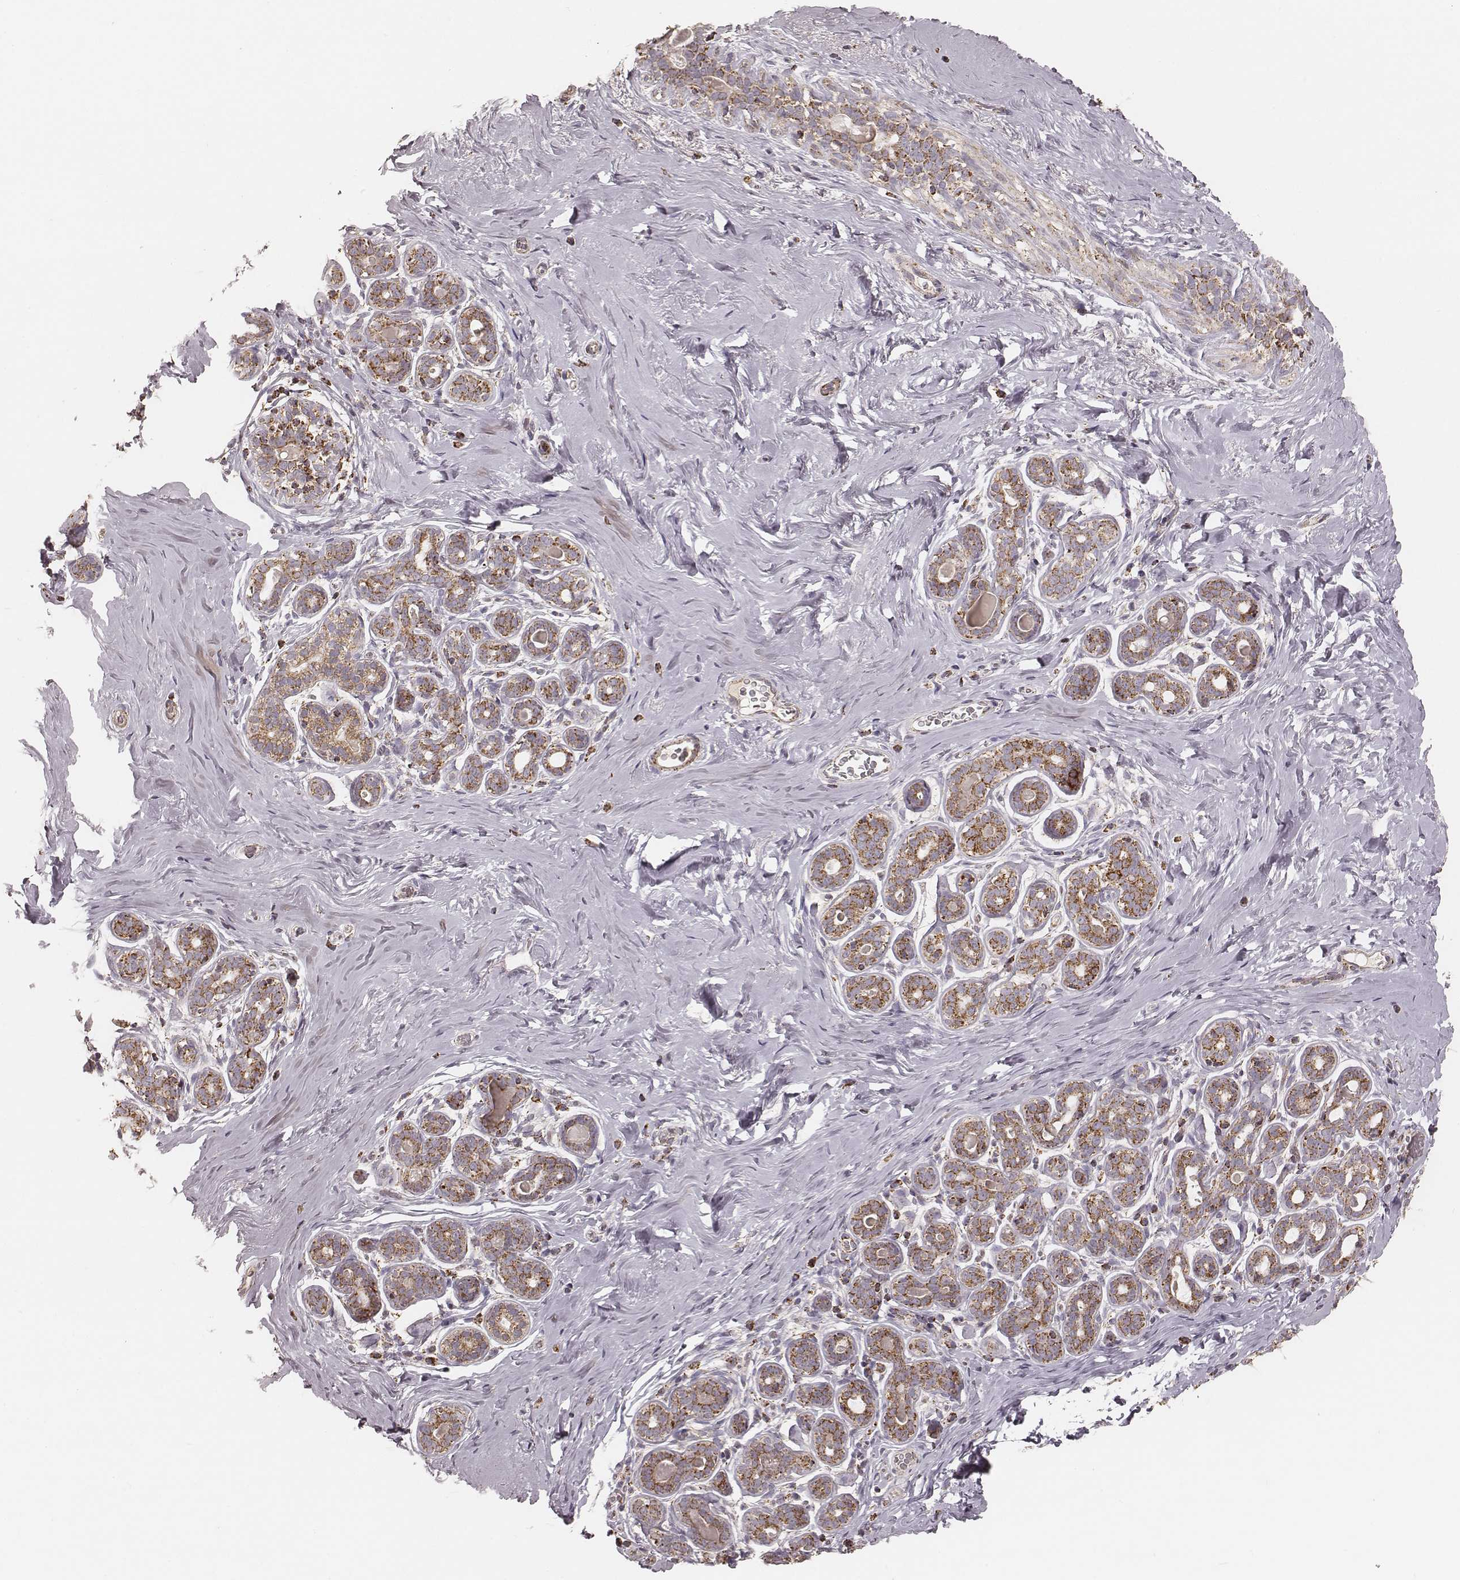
{"staining": {"intensity": "negative", "quantity": "none", "location": "none"}, "tissue": "breast", "cell_type": "Adipocytes", "image_type": "normal", "snomed": [{"axis": "morphology", "description": "Normal tissue, NOS"}, {"axis": "topography", "description": "Skin"}, {"axis": "topography", "description": "Breast"}], "caption": "Breast was stained to show a protein in brown. There is no significant expression in adipocytes. (DAB immunohistochemistry (IHC), high magnification).", "gene": "CS", "patient": {"sex": "female", "age": 43}}